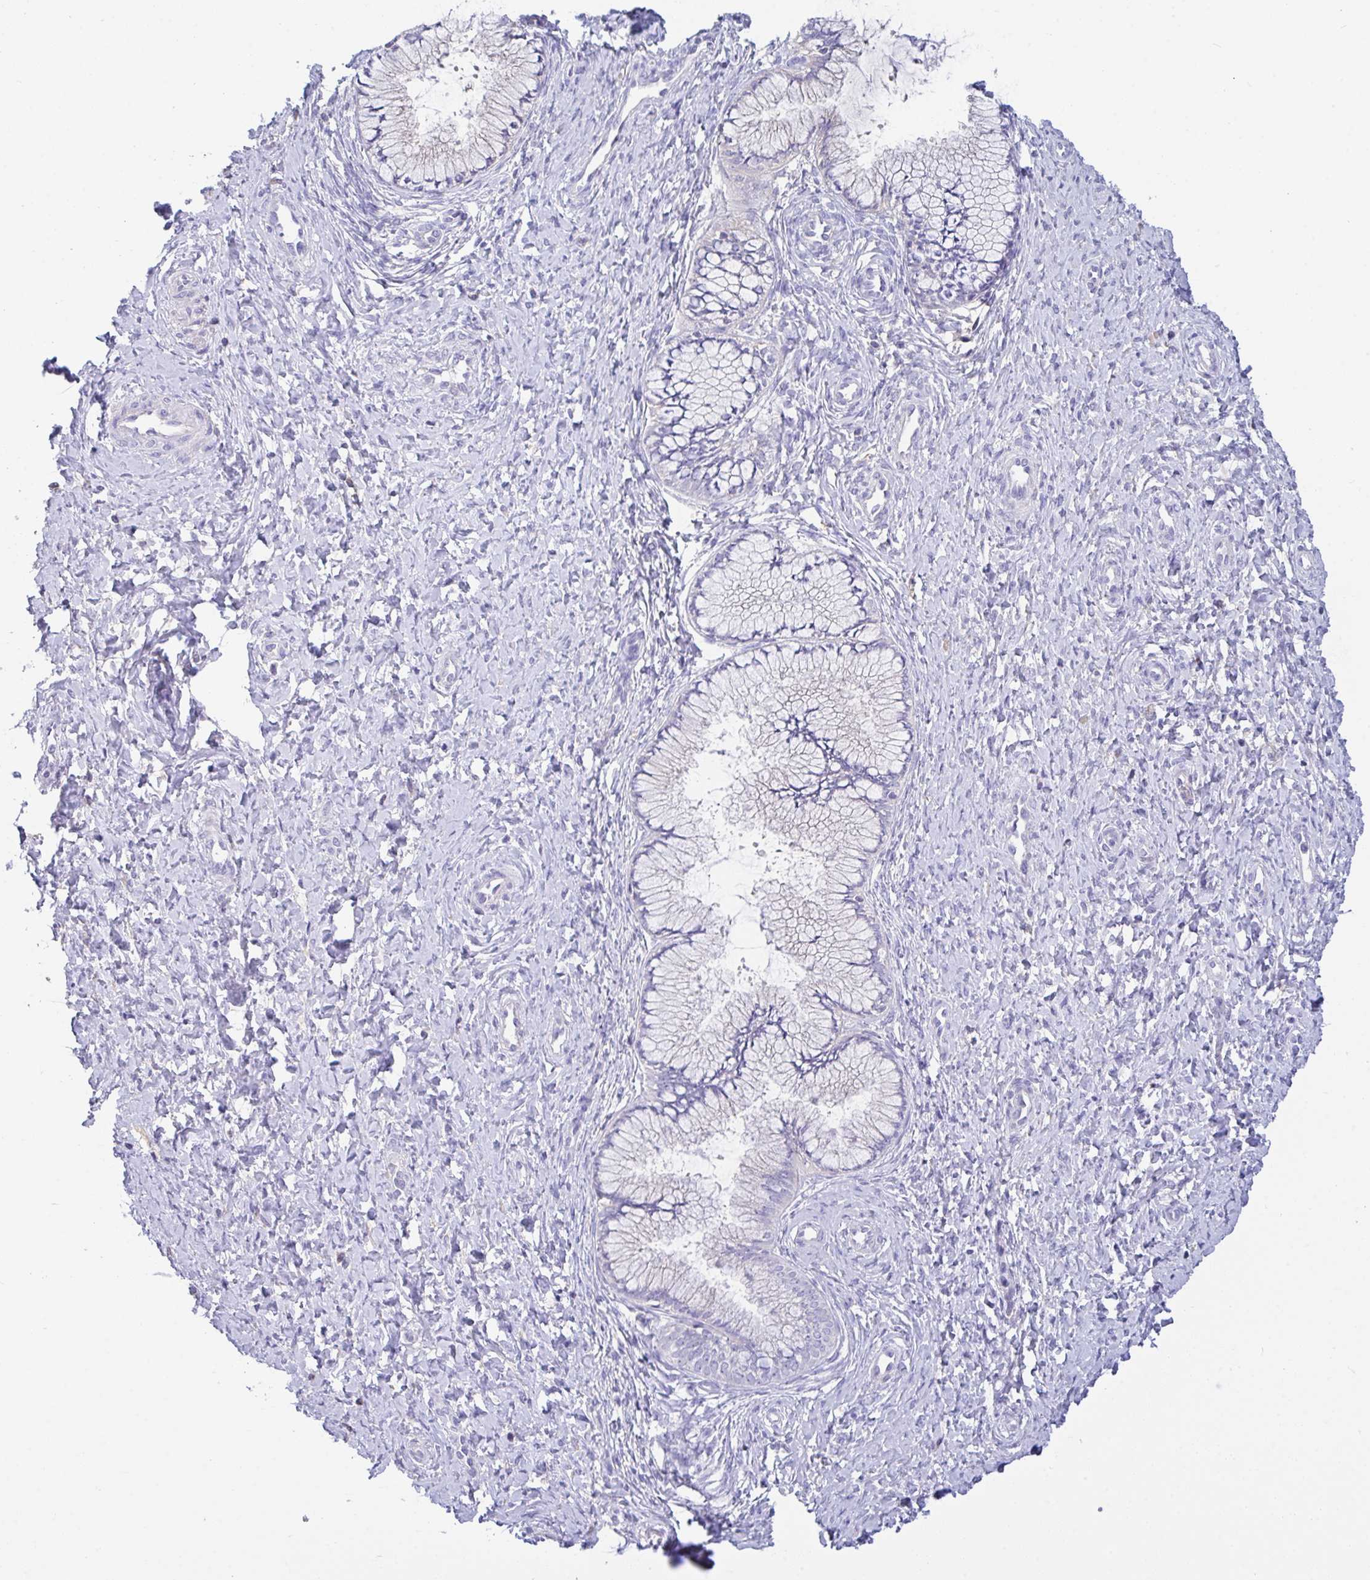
{"staining": {"intensity": "negative", "quantity": "none", "location": "none"}, "tissue": "cervix", "cell_type": "Glandular cells", "image_type": "normal", "snomed": [{"axis": "morphology", "description": "Normal tissue, NOS"}, {"axis": "topography", "description": "Cervix"}], "caption": "Cervix was stained to show a protein in brown. There is no significant expression in glandular cells. (DAB immunohistochemistry (IHC) visualized using brightfield microscopy, high magnification).", "gene": "CA10", "patient": {"sex": "female", "age": 37}}